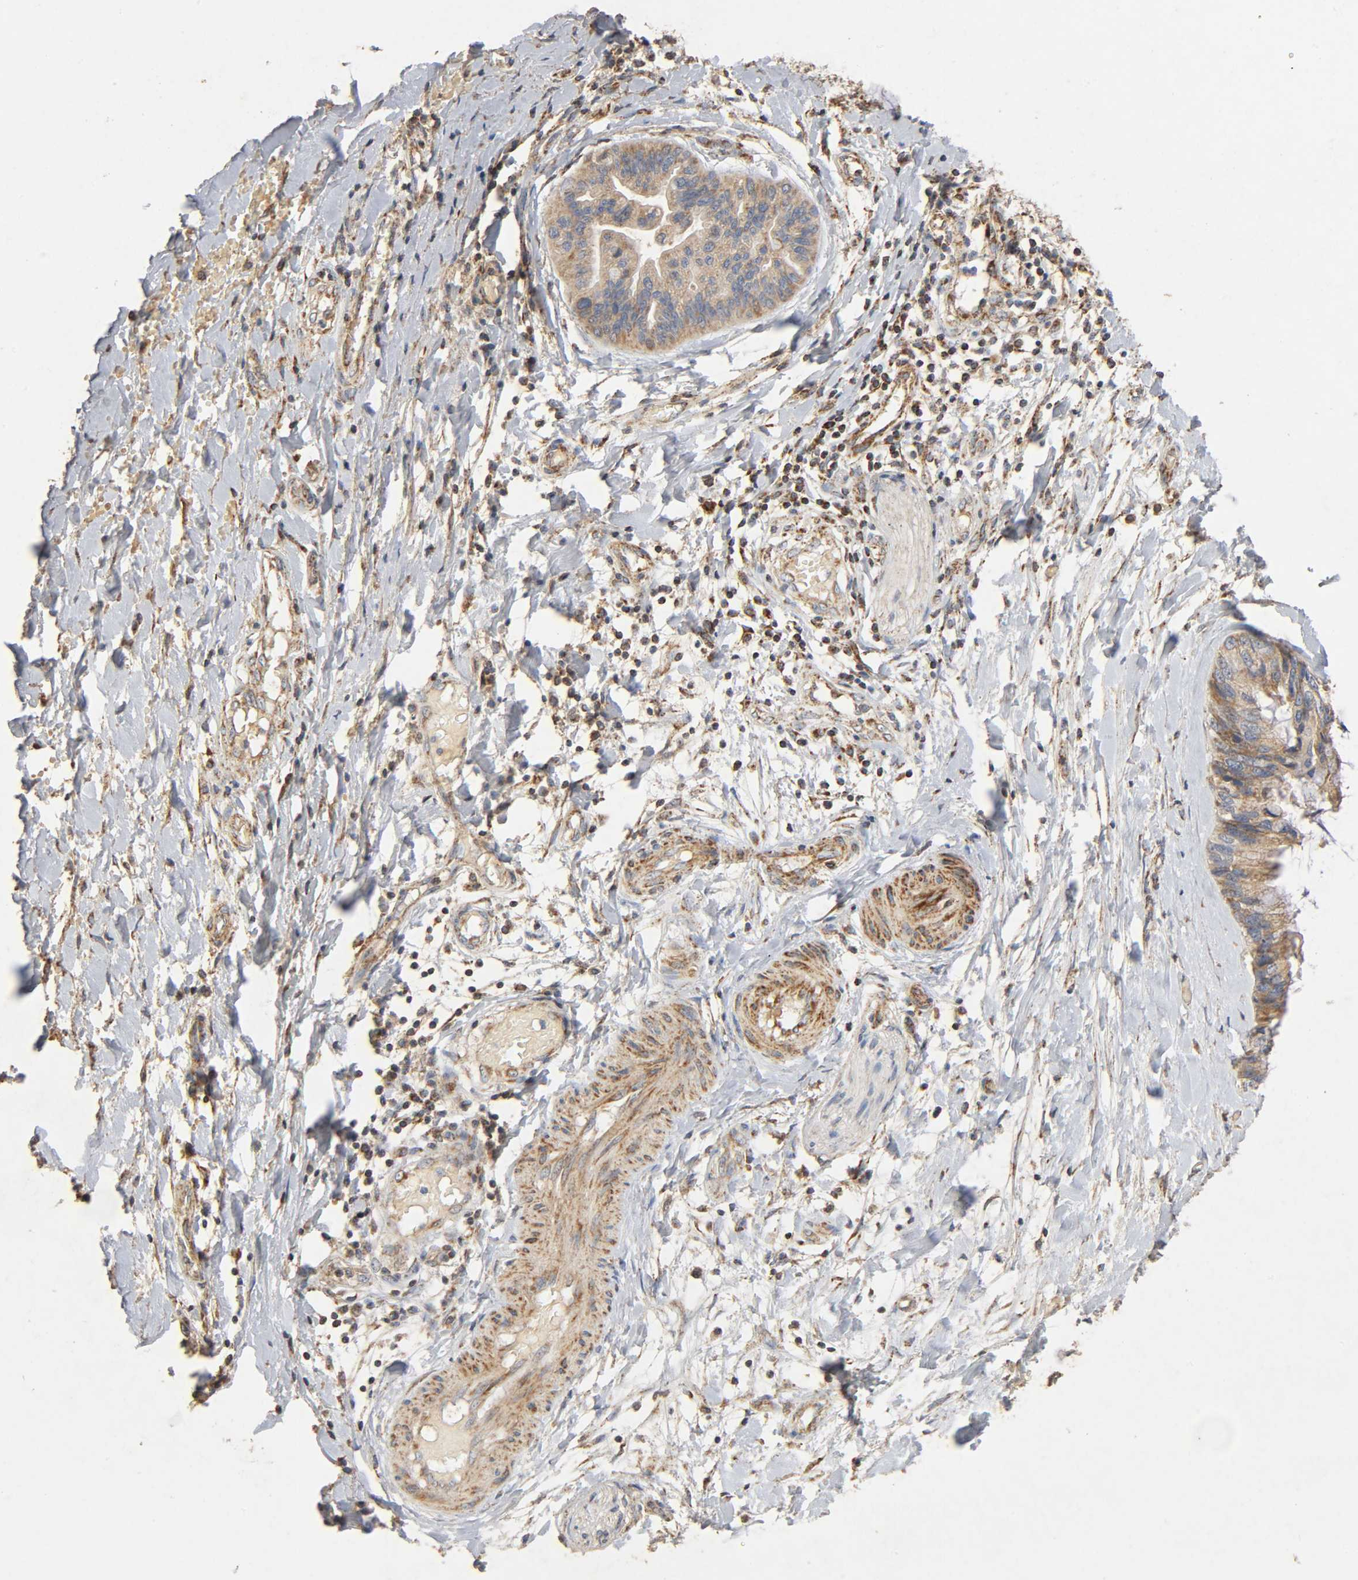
{"staining": {"intensity": "weak", "quantity": "25%-75%", "location": "cytoplasmic/membranous"}, "tissue": "ovarian cancer", "cell_type": "Tumor cells", "image_type": "cancer", "snomed": [{"axis": "morphology", "description": "Cystadenocarcinoma, mucinous, NOS"}, {"axis": "topography", "description": "Ovary"}], "caption": "A histopathology image of ovarian cancer stained for a protein demonstrates weak cytoplasmic/membranous brown staining in tumor cells.", "gene": "NDUFS3", "patient": {"sex": "female", "age": 39}}